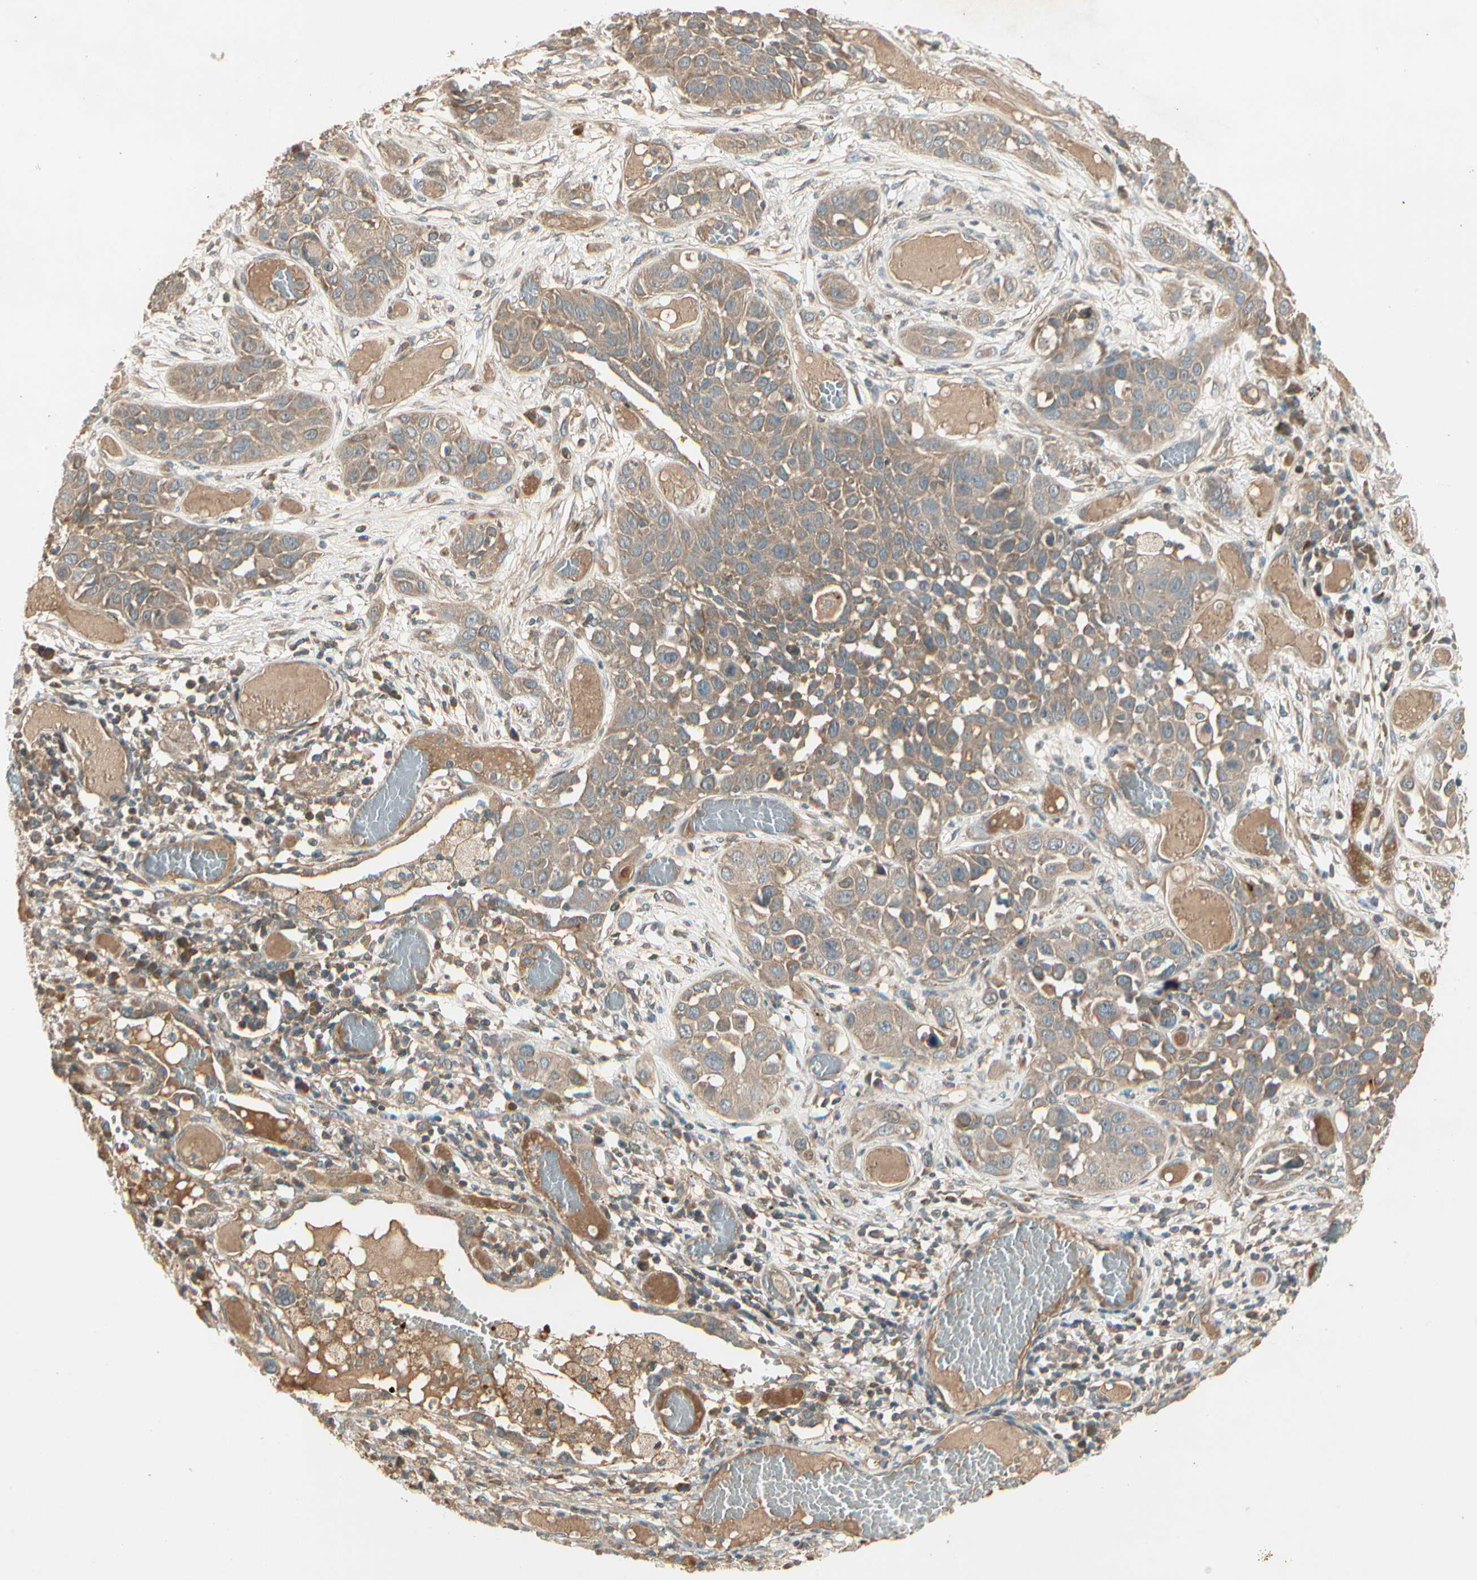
{"staining": {"intensity": "weak", "quantity": ">75%", "location": "cytoplasmic/membranous"}, "tissue": "lung cancer", "cell_type": "Tumor cells", "image_type": "cancer", "snomed": [{"axis": "morphology", "description": "Squamous cell carcinoma, NOS"}, {"axis": "topography", "description": "Lung"}], "caption": "Protein expression analysis of human lung cancer reveals weak cytoplasmic/membranous staining in about >75% of tumor cells.", "gene": "ACVR1", "patient": {"sex": "male", "age": 71}}